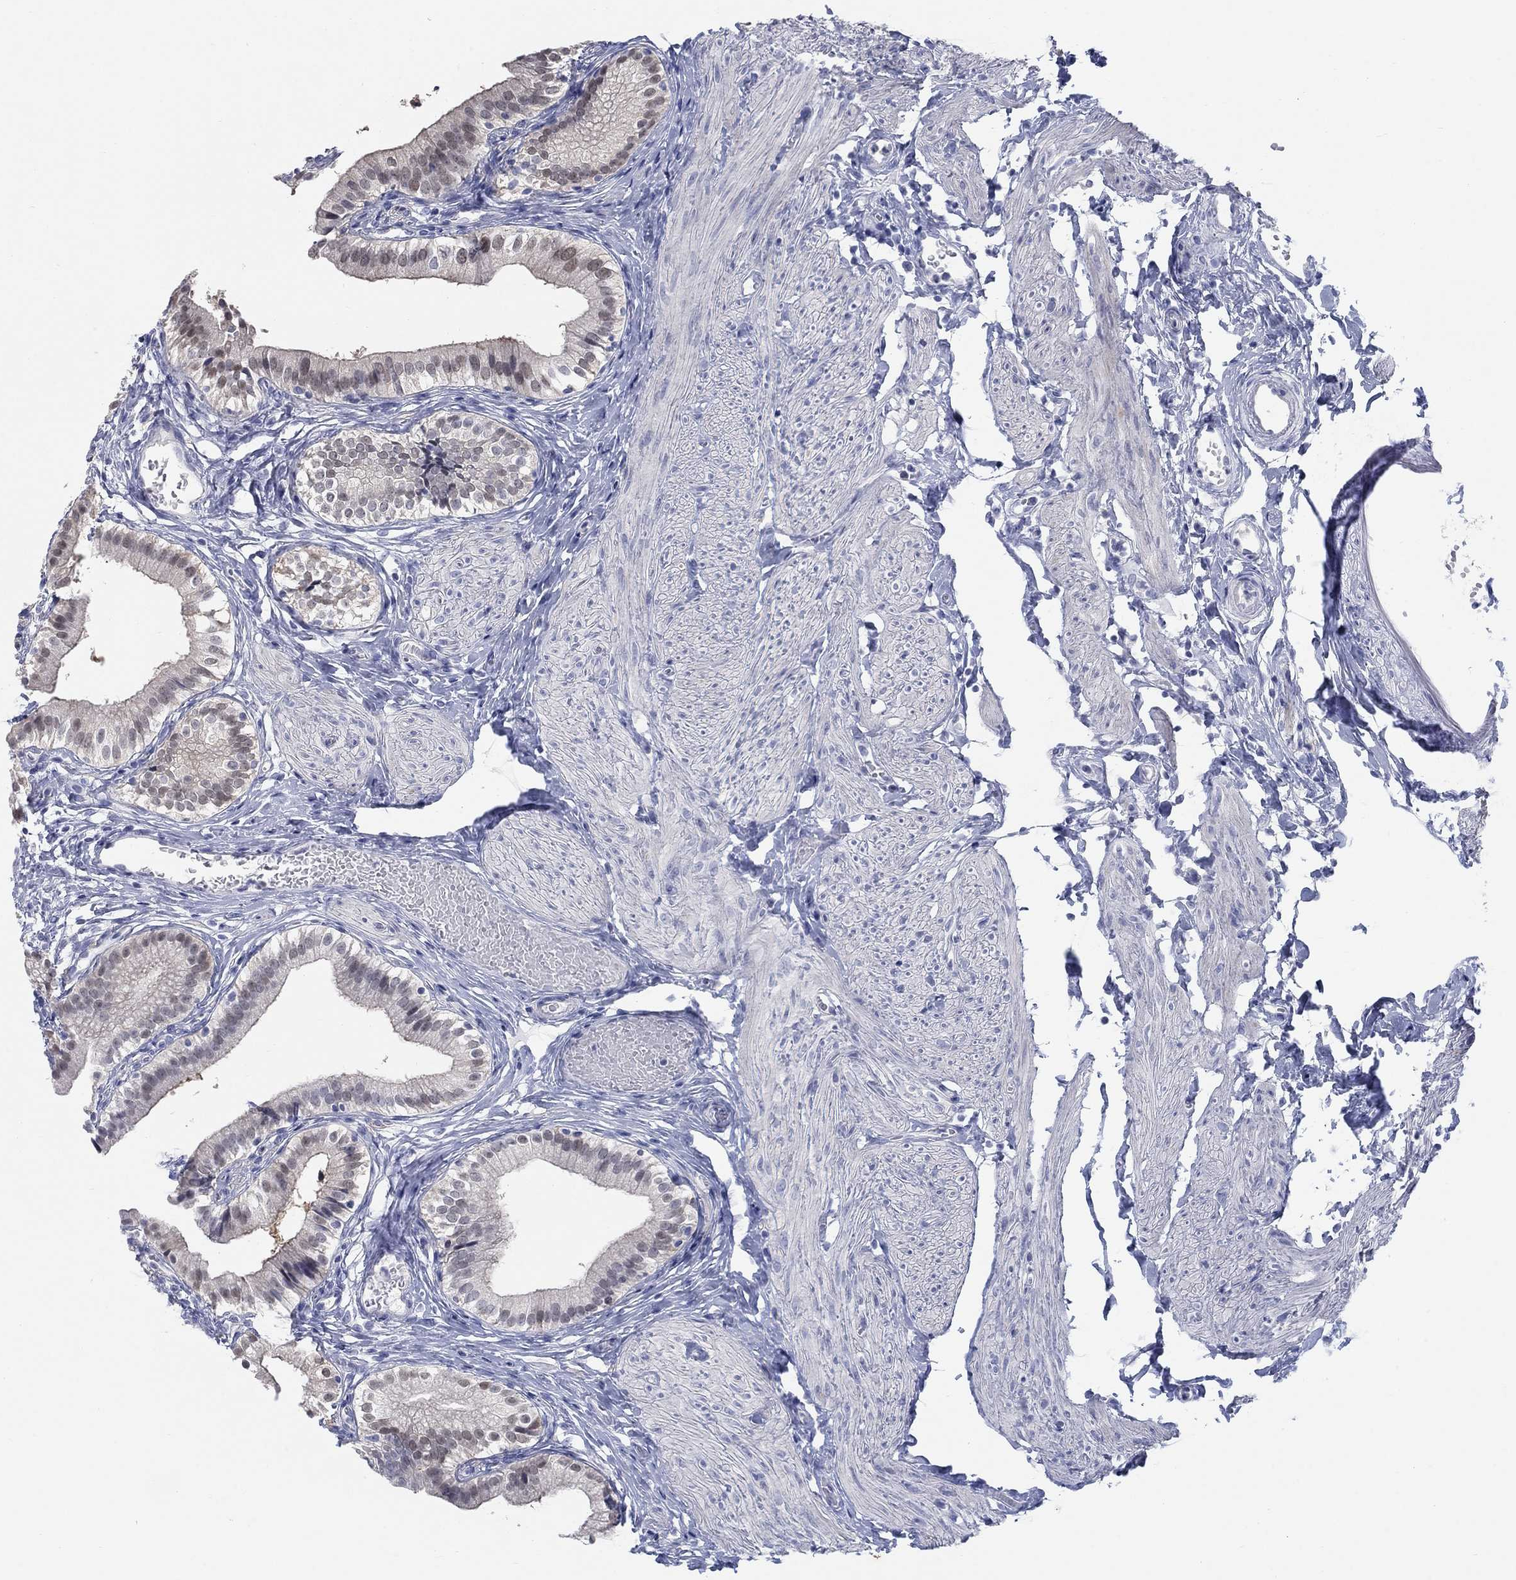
{"staining": {"intensity": "weak", "quantity": "<25%", "location": "nuclear"}, "tissue": "gallbladder", "cell_type": "Glandular cells", "image_type": "normal", "snomed": [{"axis": "morphology", "description": "Normal tissue, NOS"}, {"axis": "topography", "description": "Gallbladder"}], "caption": "The micrograph reveals no significant positivity in glandular cells of gallbladder.", "gene": "ATP6V1G2", "patient": {"sex": "female", "age": 47}}